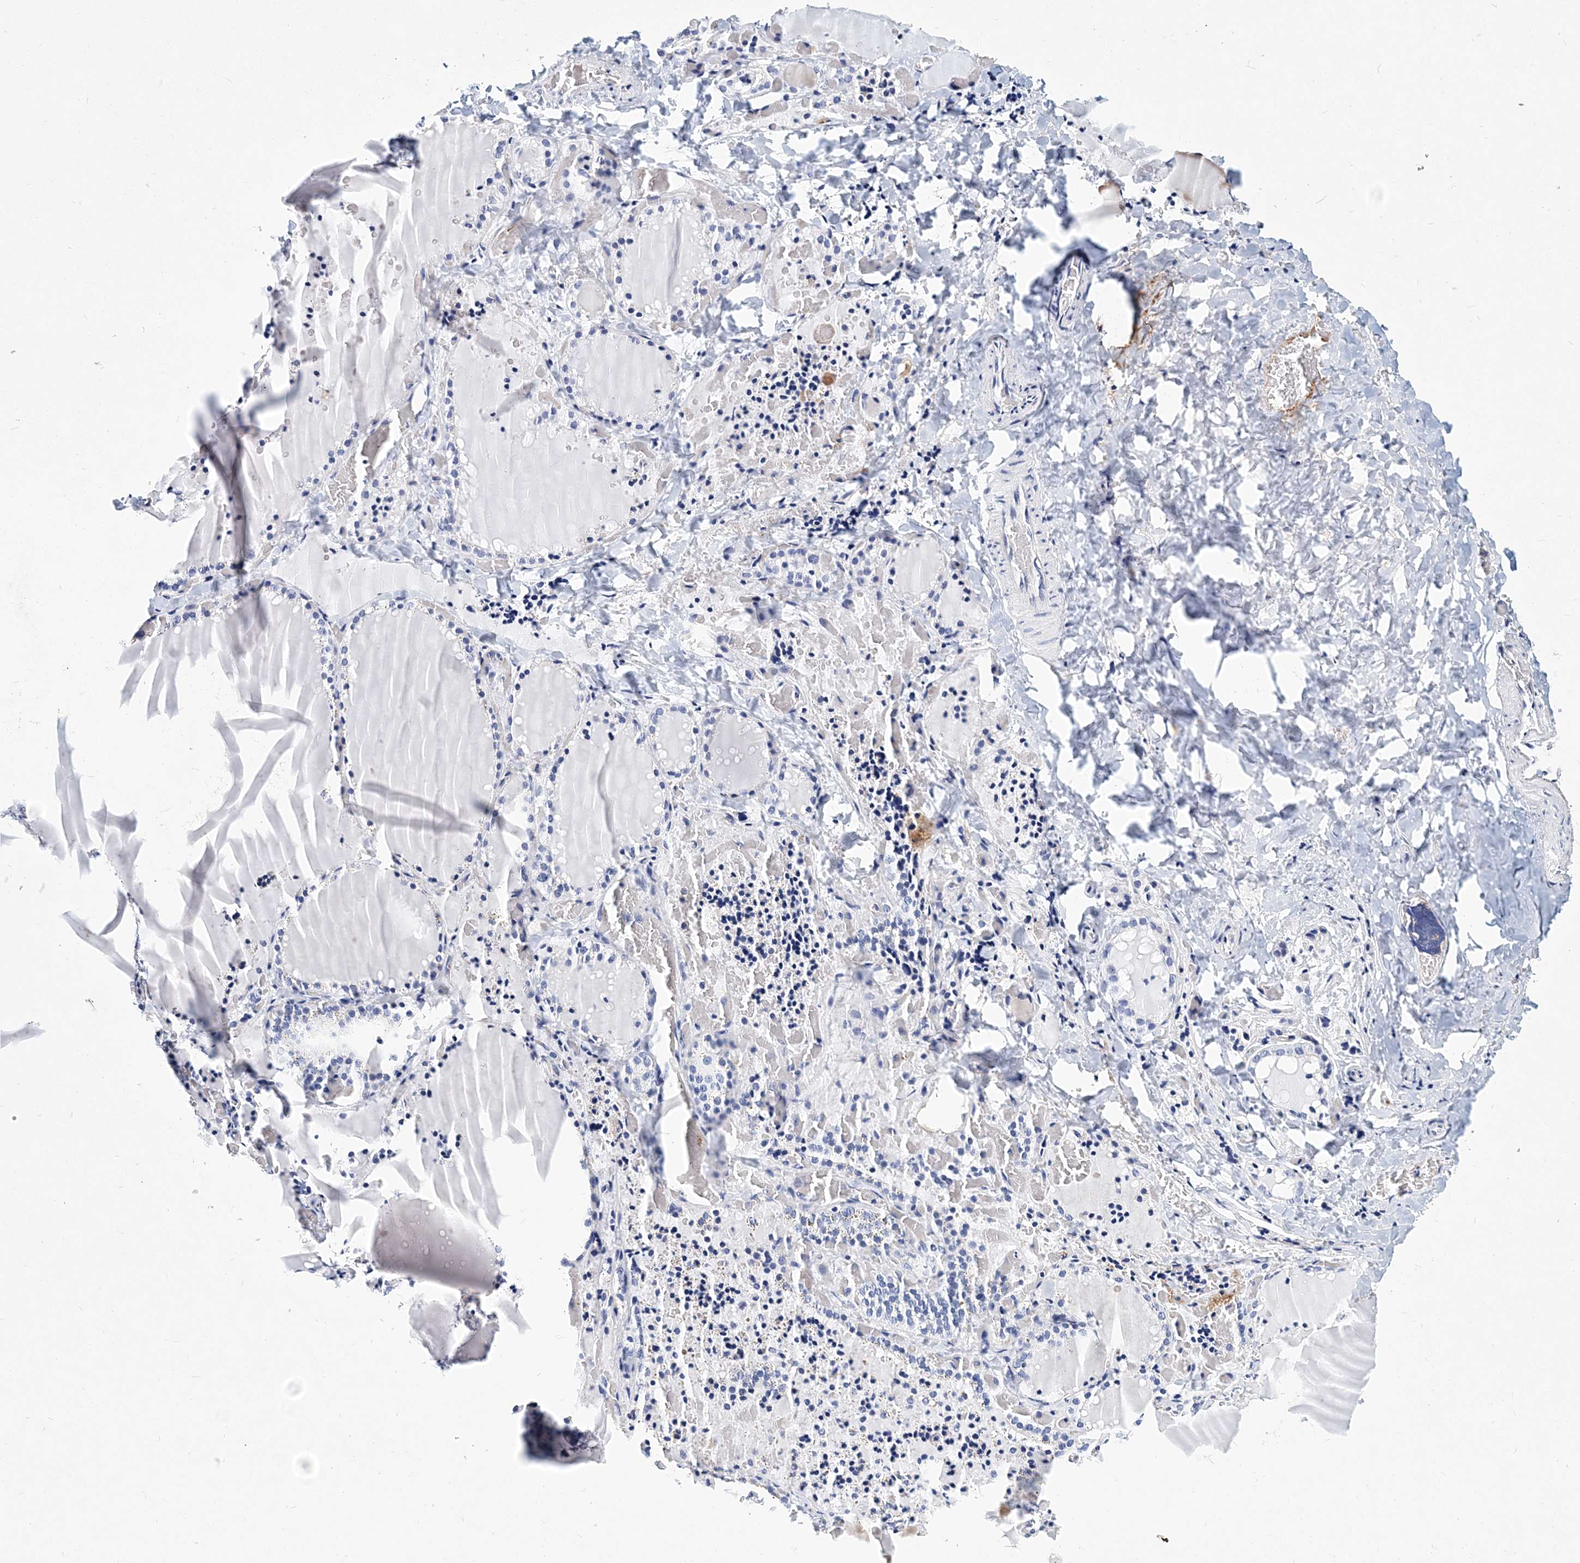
{"staining": {"intensity": "negative", "quantity": "none", "location": "none"}, "tissue": "thyroid gland", "cell_type": "Glandular cells", "image_type": "normal", "snomed": [{"axis": "morphology", "description": "Normal tissue, NOS"}, {"axis": "topography", "description": "Thyroid gland"}], "caption": "IHC micrograph of normal thyroid gland stained for a protein (brown), which shows no expression in glandular cells.", "gene": "ITGA2B", "patient": {"sex": "female", "age": 22}}